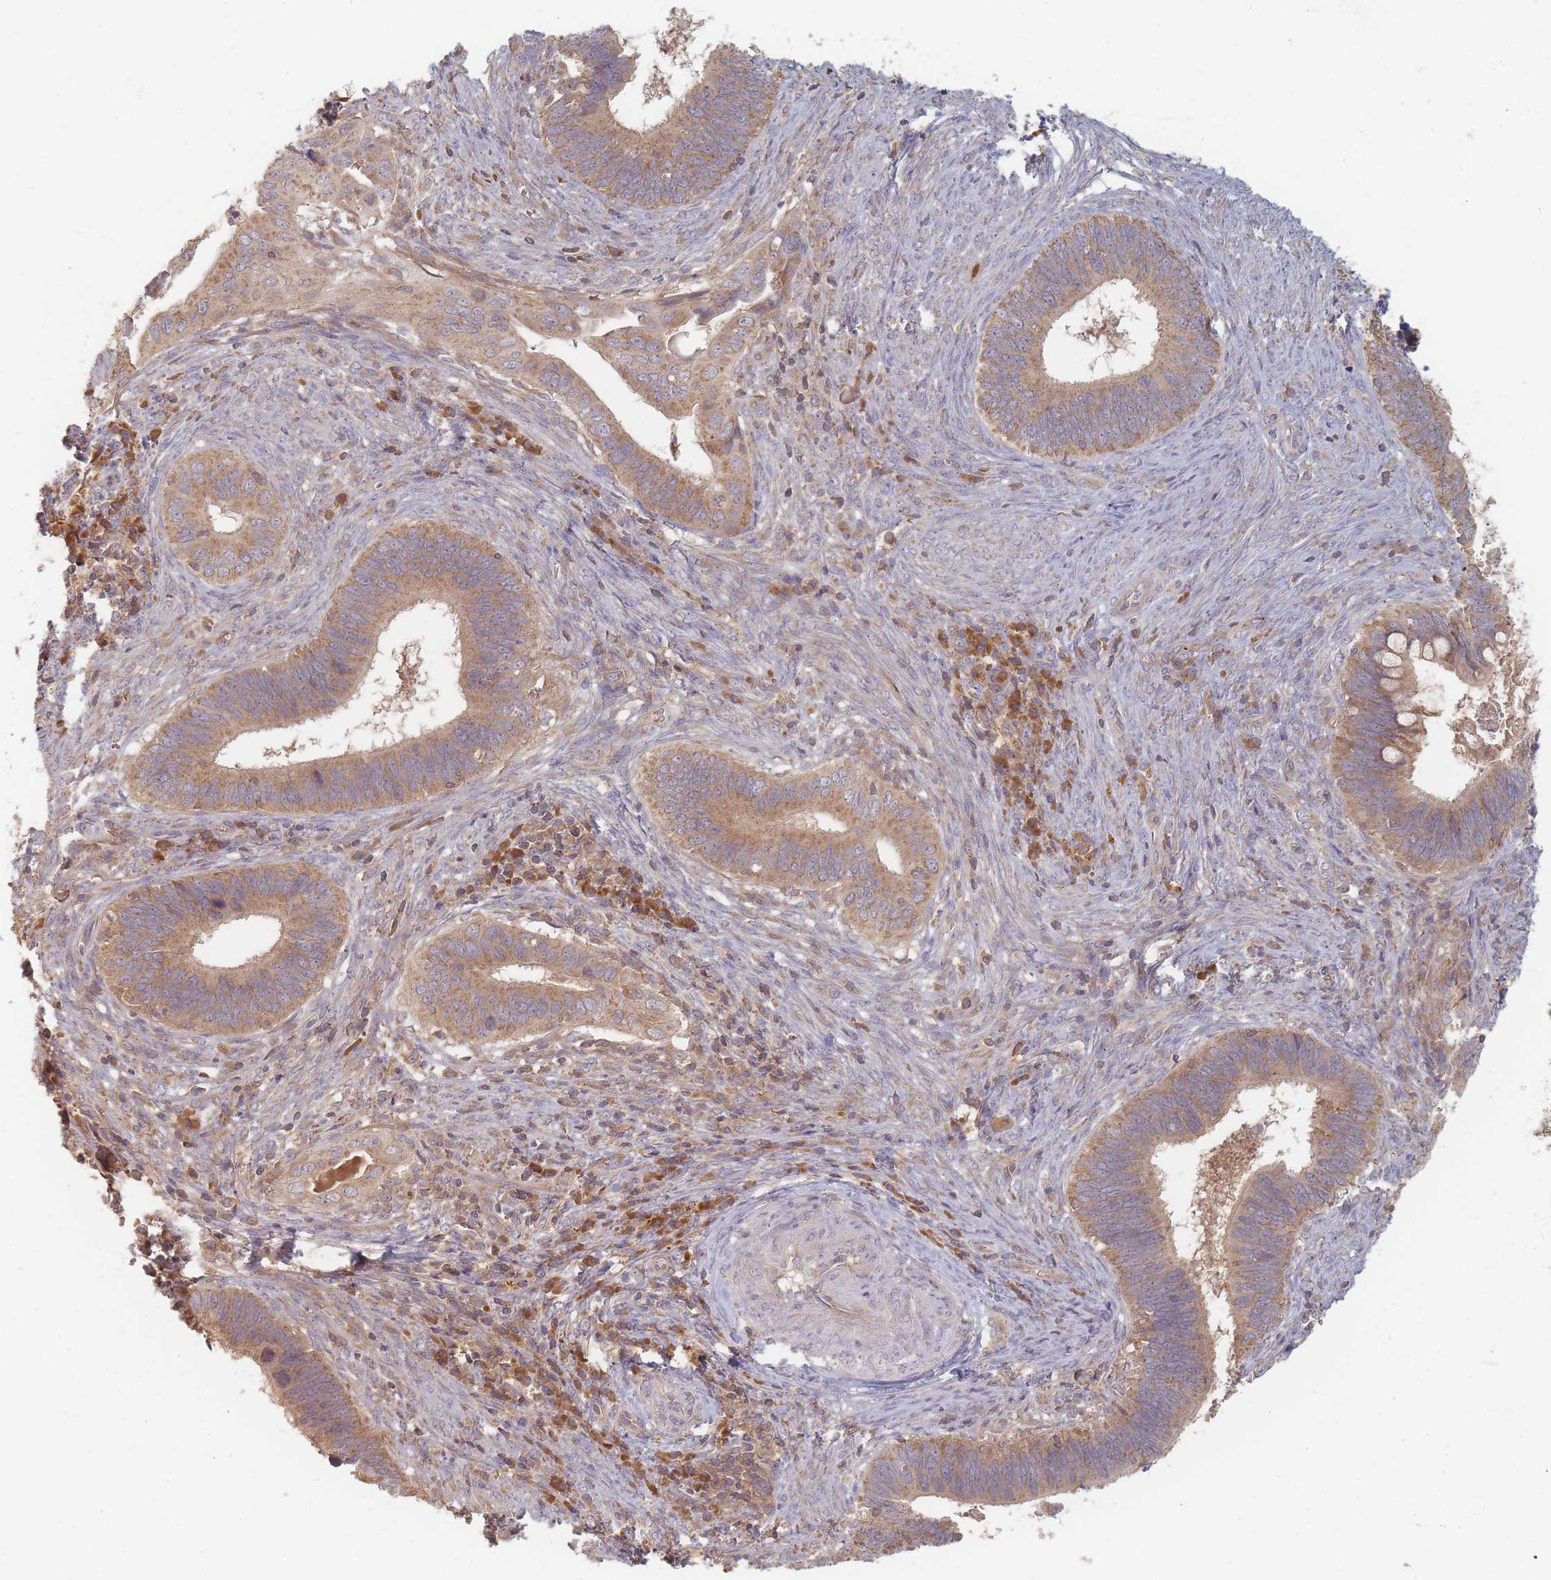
{"staining": {"intensity": "moderate", "quantity": ">75%", "location": "cytoplasmic/membranous"}, "tissue": "cervical cancer", "cell_type": "Tumor cells", "image_type": "cancer", "snomed": [{"axis": "morphology", "description": "Adenocarcinoma, NOS"}, {"axis": "topography", "description": "Cervix"}], "caption": "Adenocarcinoma (cervical) was stained to show a protein in brown. There is medium levels of moderate cytoplasmic/membranous expression in approximately >75% of tumor cells. Using DAB (brown) and hematoxylin (blue) stains, captured at high magnification using brightfield microscopy.", "gene": "SLC35F3", "patient": {"sex": "female", "age": 42}}